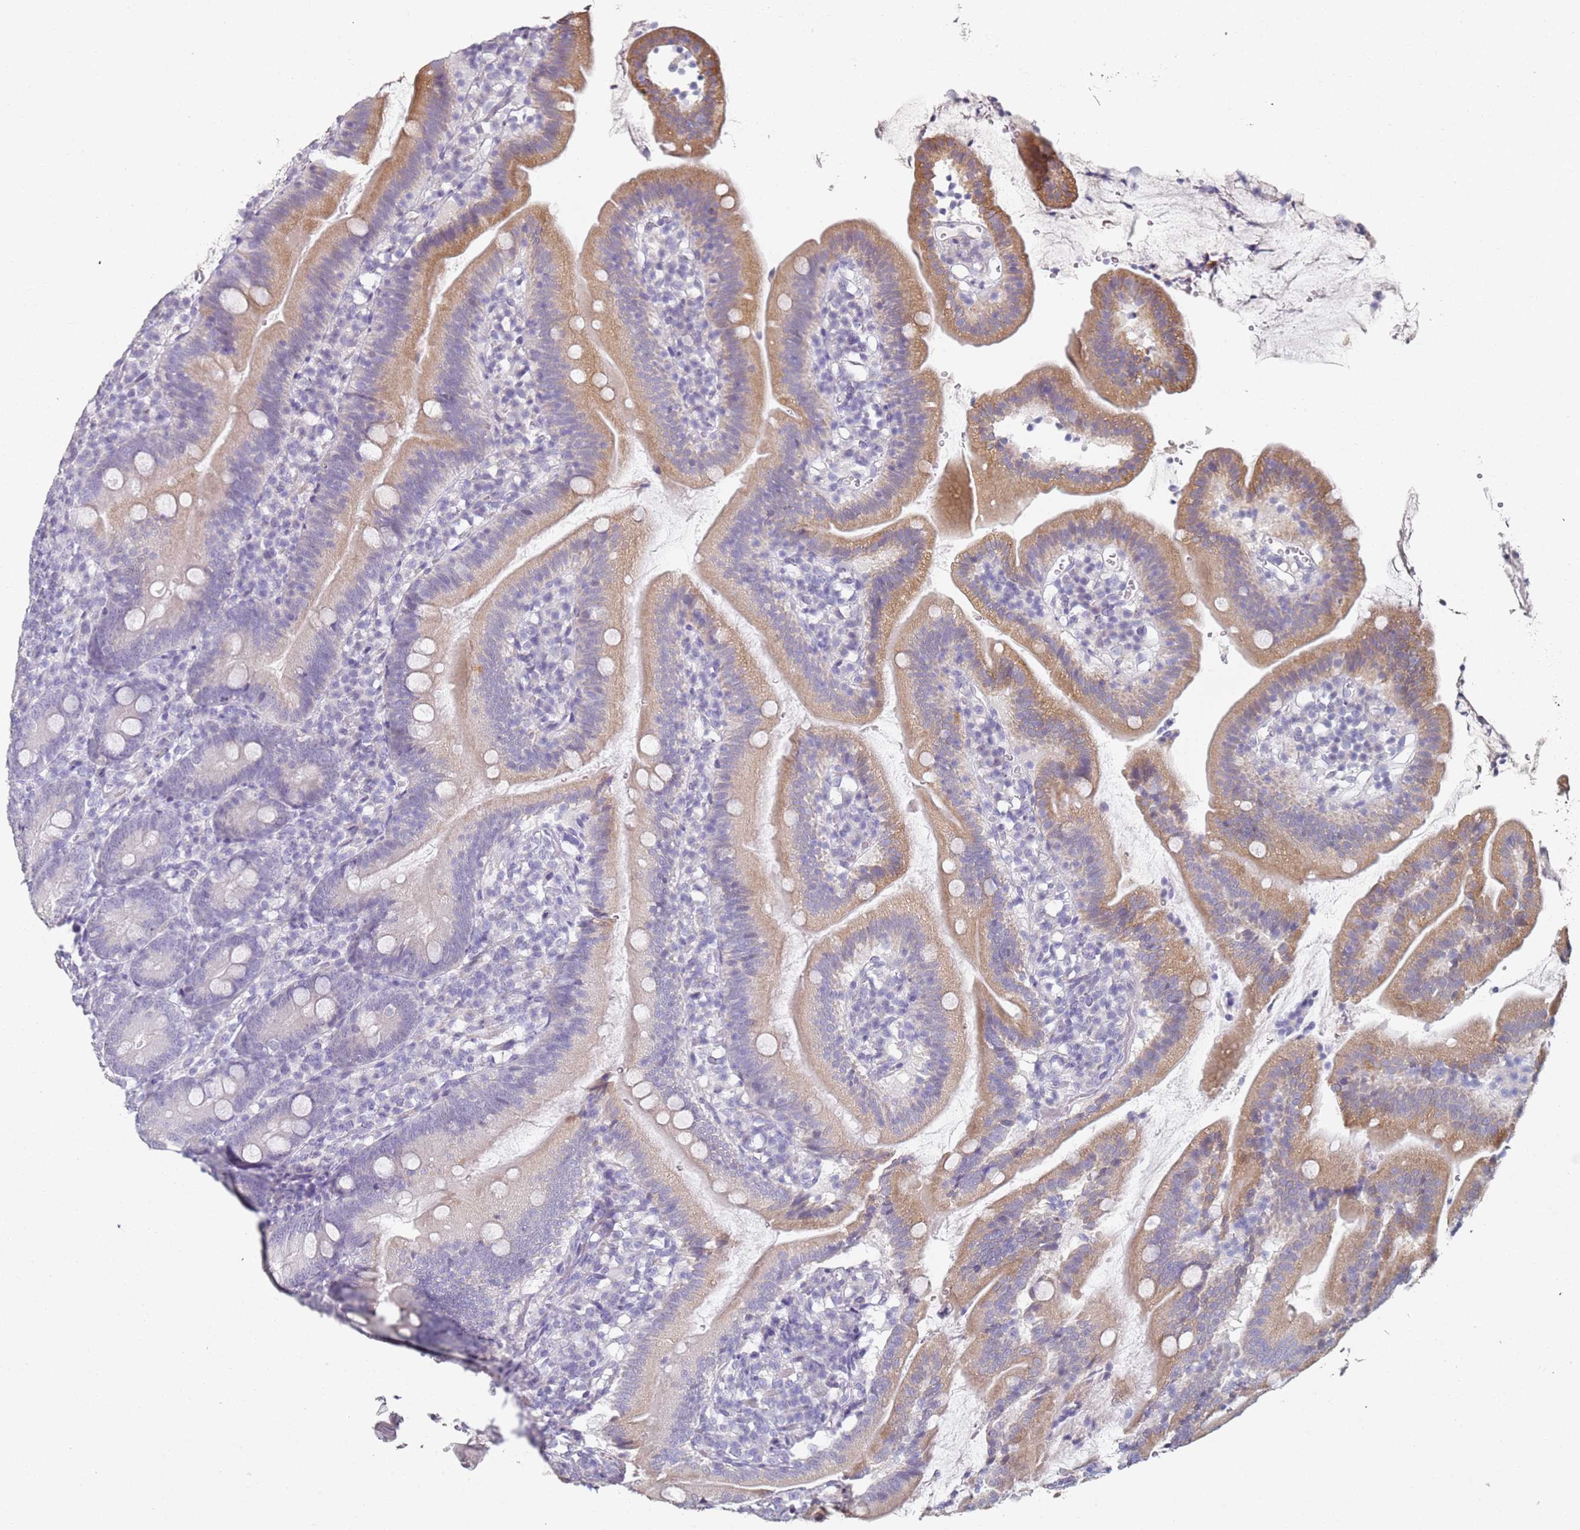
{"staining": {"intensity": "moderate", "quantity": "25%-75%", "location": "cytoplasmic/membranous"}, "tissue": "duodenum", "cell_type": "Glandular cells", "image_type": "normal", "snomed": [{"axis": "morphology", "description": "Normal tissue, NOS"}, {"axis": "topography", "description": "Duodenum"}], "caption": "Protein expression by immunohistochemistry (IHC) reveals moderate cytoplasmic/membranous staining in approximately 25%-75% of glandular cells in benign duodenum.", "gene": "DNAH11", "patient": {"sex": "female", "age": 67}}